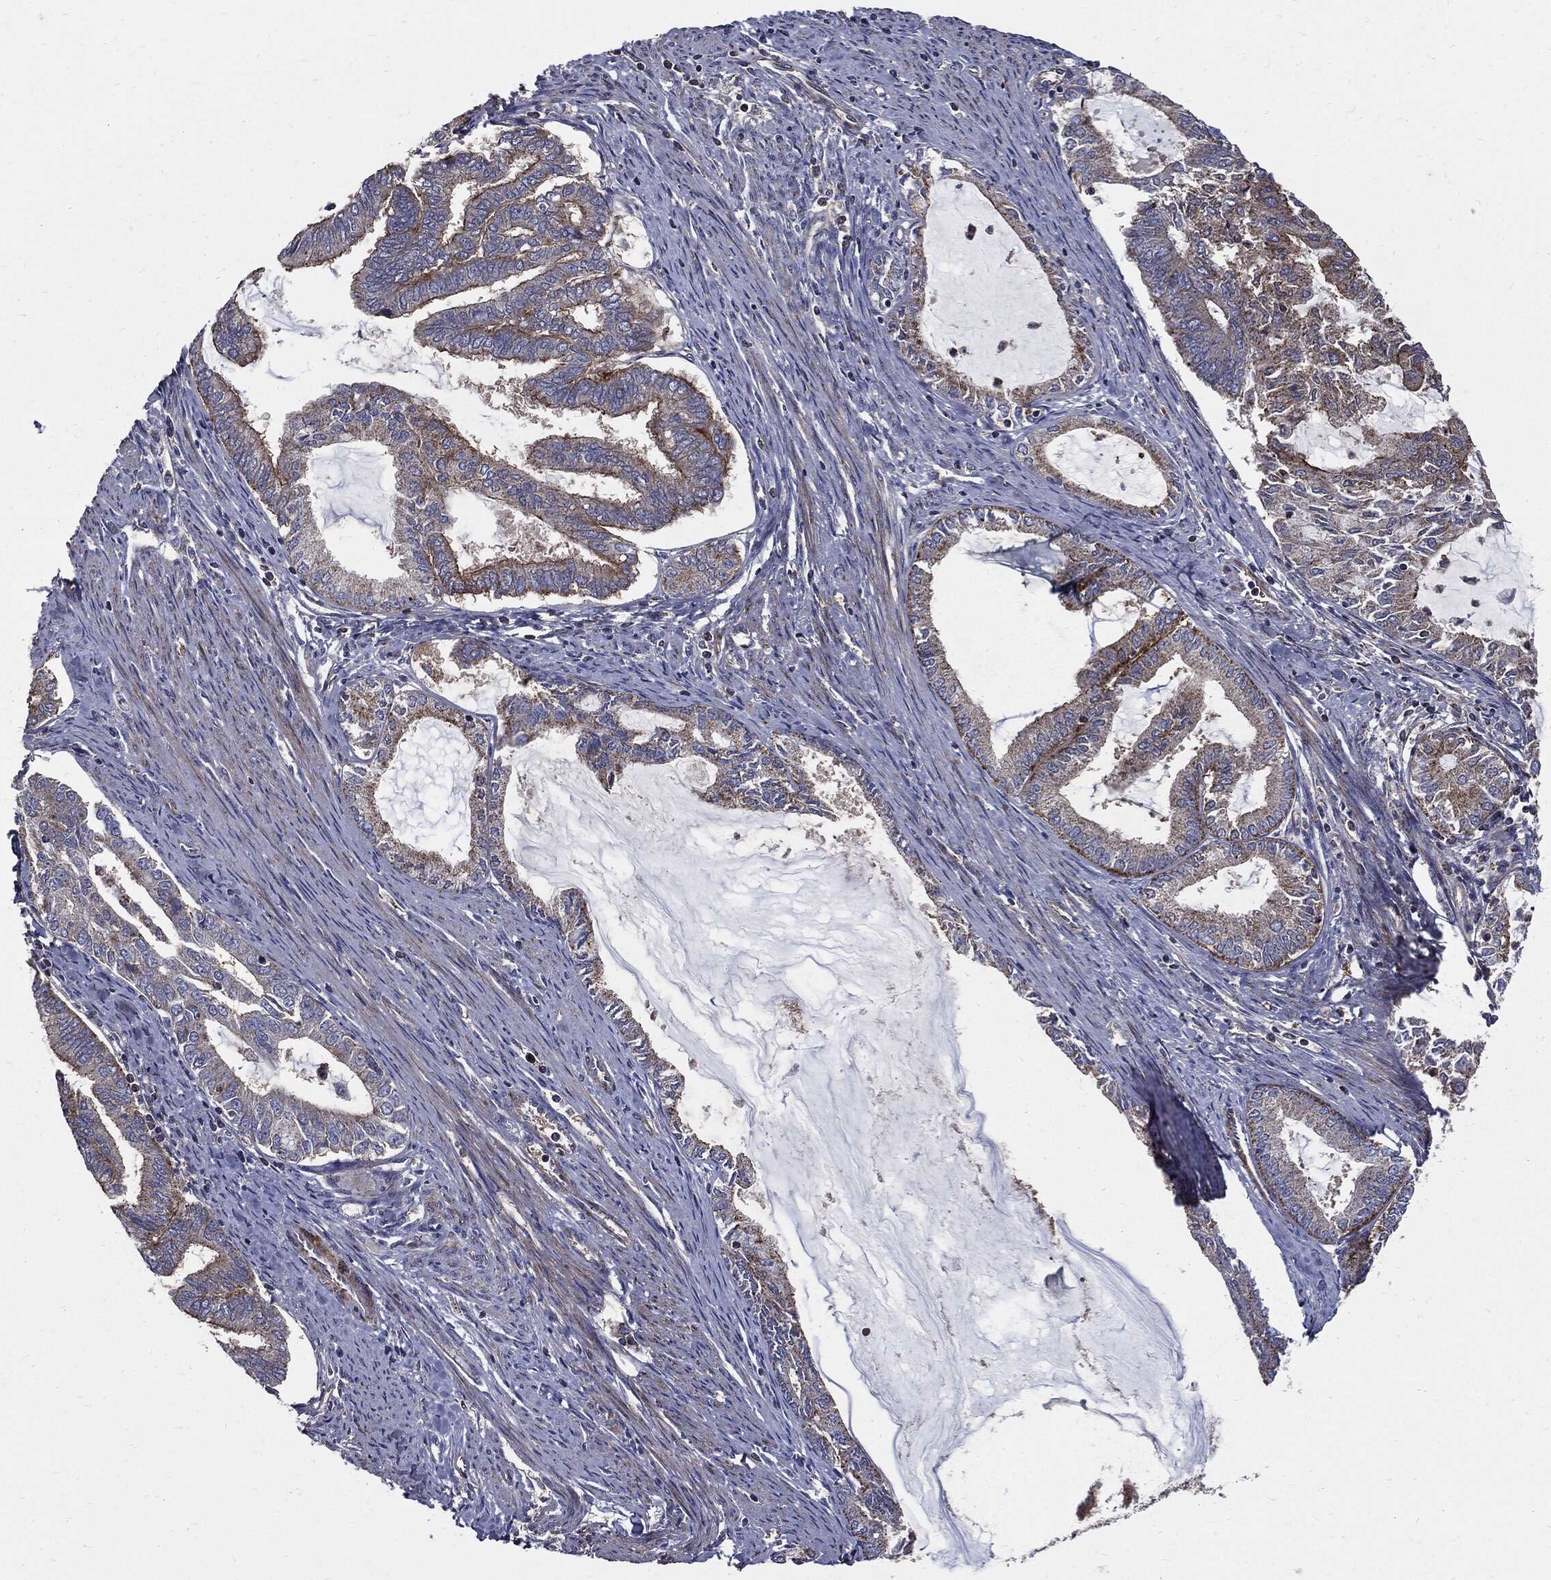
{"staining": {"intensity": "moderate", "quantity": "25%-75%", "location": "cytoplasmic/membranous"}, "tissue": "endometrial cancer", "cell_type": "Tumor cells", "image_type": "cancer", "snomed": [{"axis": "morphology", "description": "Adenocarcinoma, NOS"}, {"axis": "topography", "description": "Endometrium"}], "caption": "A high-resolution photomicrograph shows immunohistochemistry (IHC) staining of endometrial adenocarcinoma, which exhibits moderate cytoplasmic/membranous expression in about 25%-75% of tumor cells. (IHC, brightfield microscopy, high magnification).", "gene": "PDCD6IP", "patient": {"sex": "female", "age": 86}}